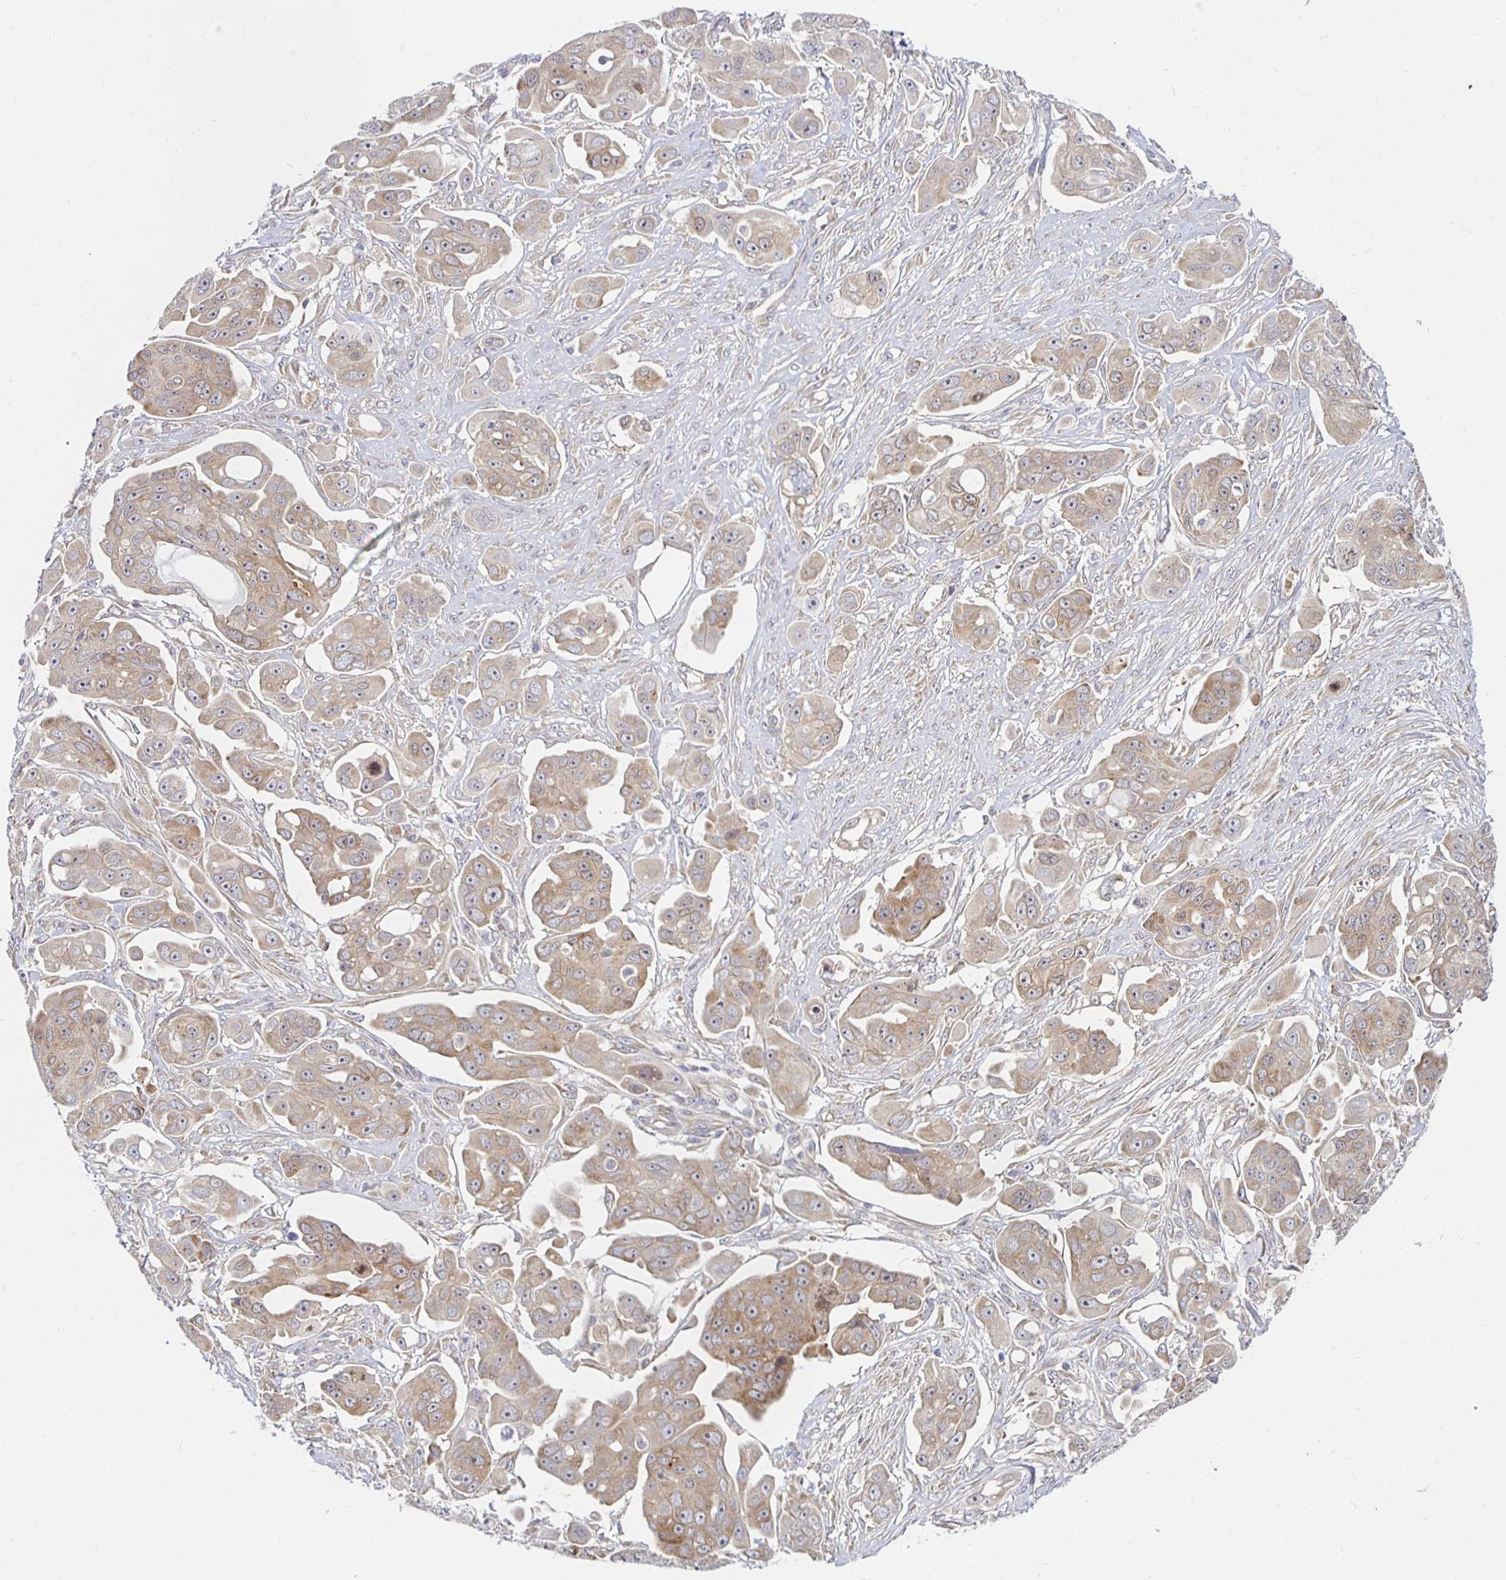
{"staining": {"intensity": "weak", "quantity": ">75%", "location": "cytoplasmic/membranous"}, "tissue": "ovarian cancer", "cell_type": "Tumor cells", "image_type": "cancer", "snomed": [{"axis": "morphology", "description": "Carcinoma, endometroid"}, {"axis": "topography", "description": "Ovary"}], "caption": "Brown immunohistochemical staining in endometroid carcinoma (ovarian) displays weak cytoplasmic/membranous staining in about >75% of tumor cells. Nuclei are stained in blue.", "gene": "PDAP1", "patient": {"sex": "female", "age": 70}}